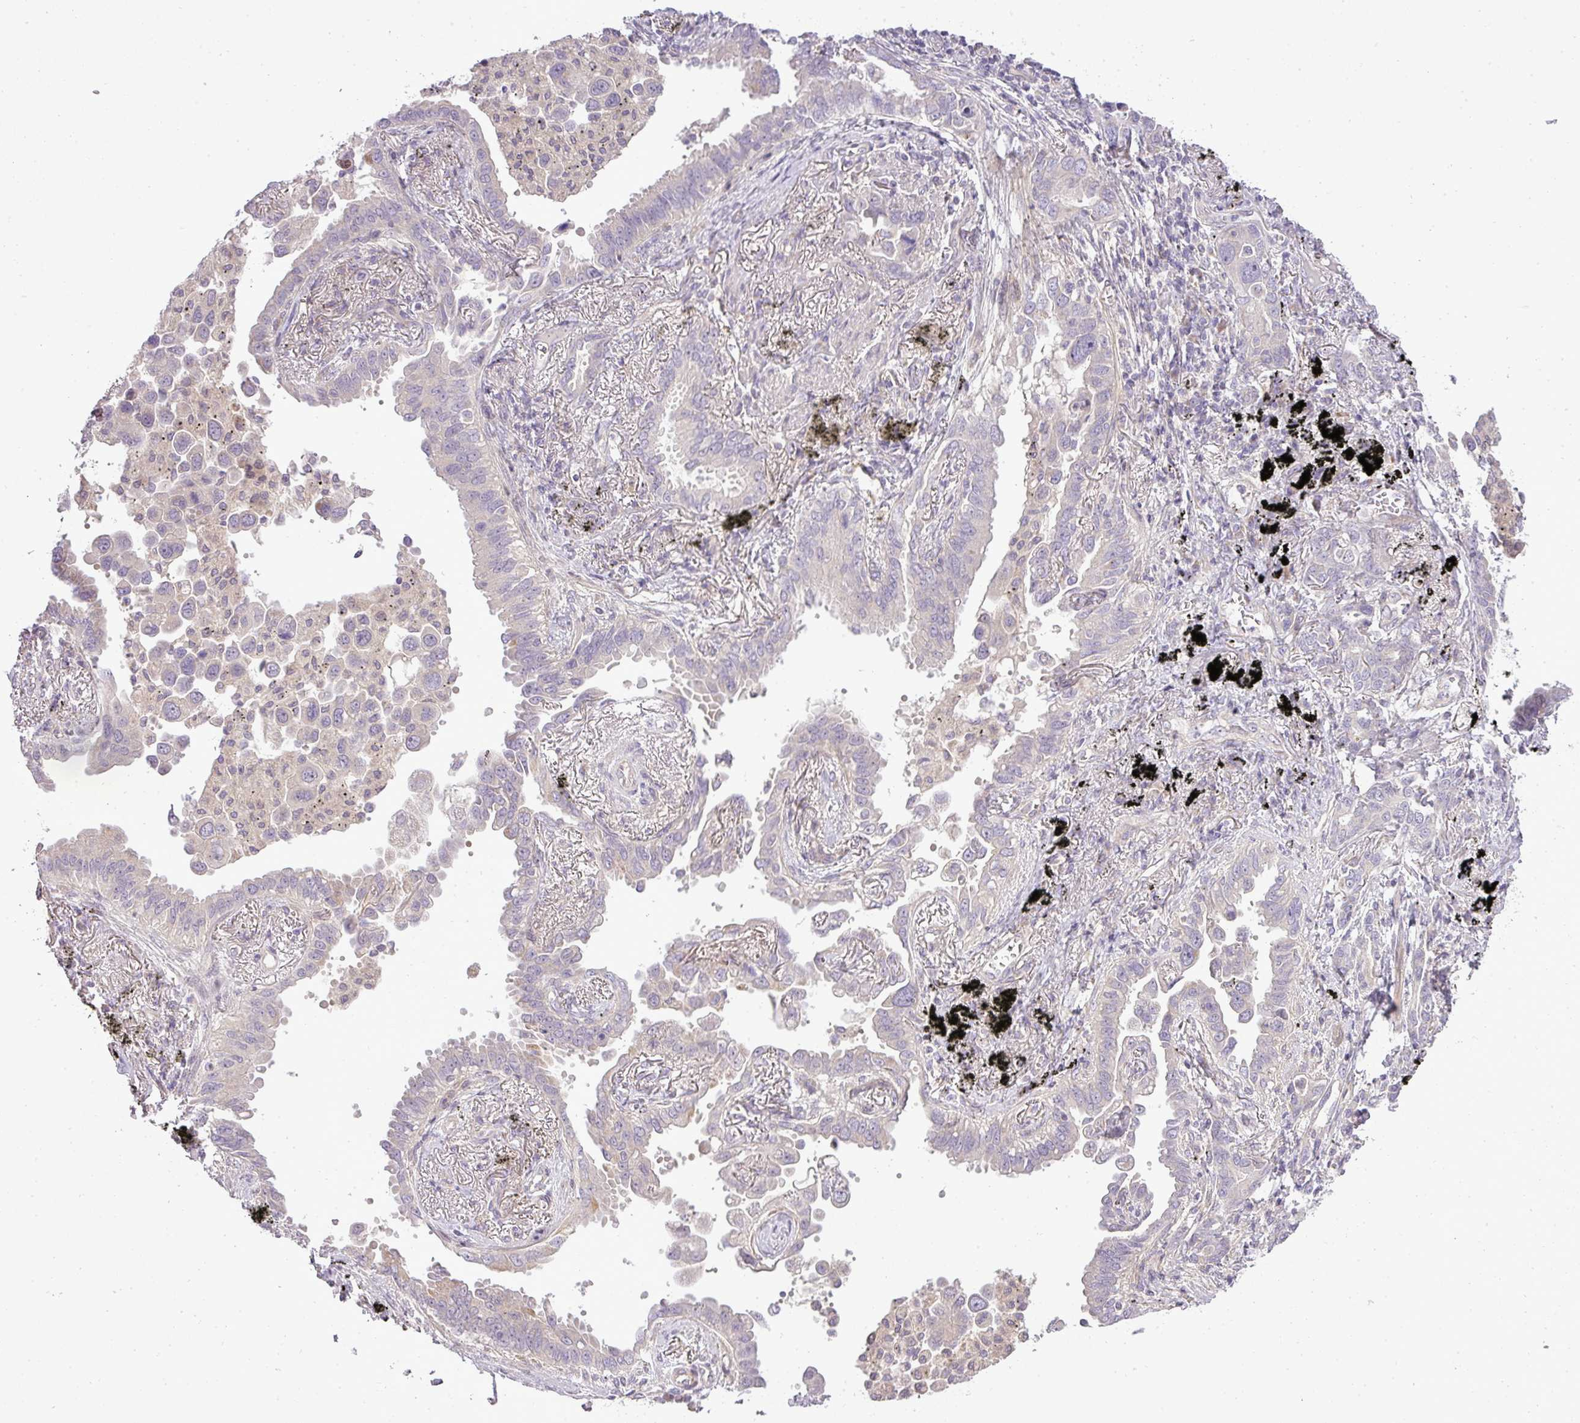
{"staining": {"intensity": "negative", "quantity": "none", "location": "none"}, "tissue": "lung cancer", "cell_type": "Tumor cells", "image_type": "cancer", "snomed": [{"axis": "morphology", "description": "Adenocarcinoma, NOS"}, {"axis": "topography", "description": "Lung"}], "caption": "Lung cancer (adenocarcinoma) was stained to show a protein in brown. There is no significant staining in tumor cells. (IHC, brightfield microscopy, high magnification).", "gene": "ZDHHC1", "patient": {"sex": "male", "age": 67}}